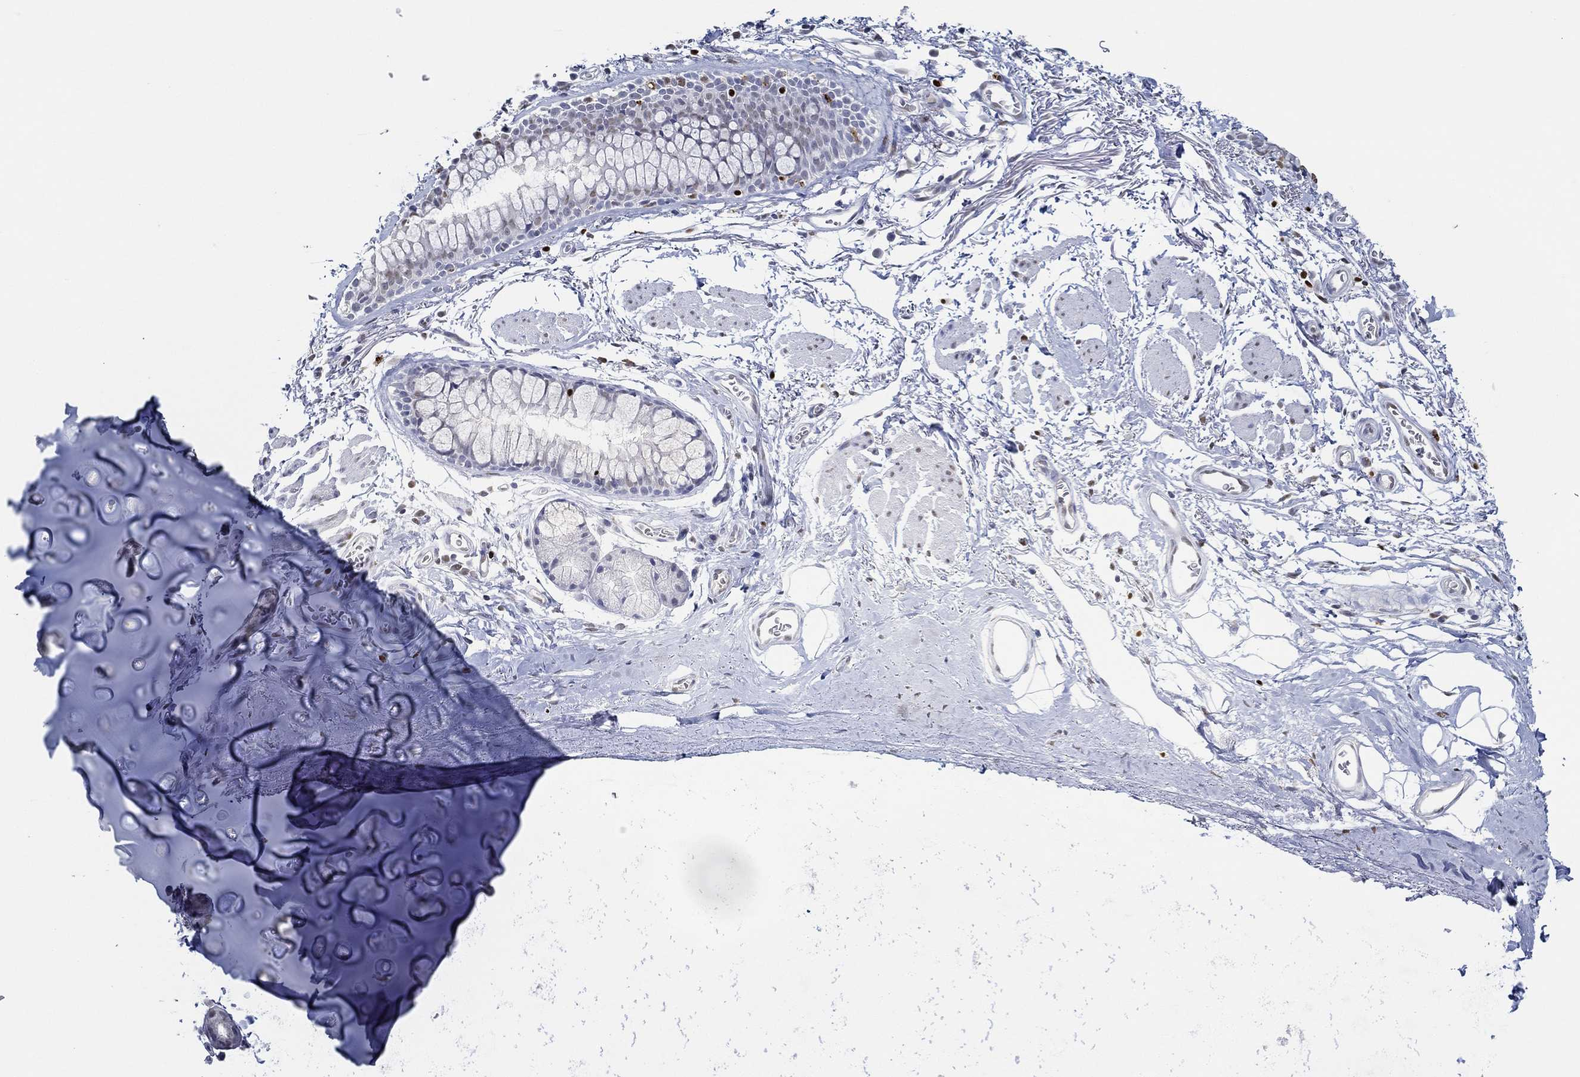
{"staining": {"intensity": "negative", "quantity": "none", "location": "none"}, "tissue": "adipose tissue", "cell_type": "Adipocytes", "image_type": "normal", "snomed": [{"axis": "morphology", "description": "Normal tissue, NOS"}, {"axis": "topography", "description": "Cartilage tissue"}, {"axis": "topography", "description": "Bronchus"}], "caption": "Adipocytes are negative for brown protein staining in normal adipose tissue. (Stains: DAB immunohistochemistry (IHC) with hematoxylin counter stain, Microscopy: brightfield microscopy at high magnification).", "gene": "GATA2", "patient": {"sex": "female", "age": 79}}